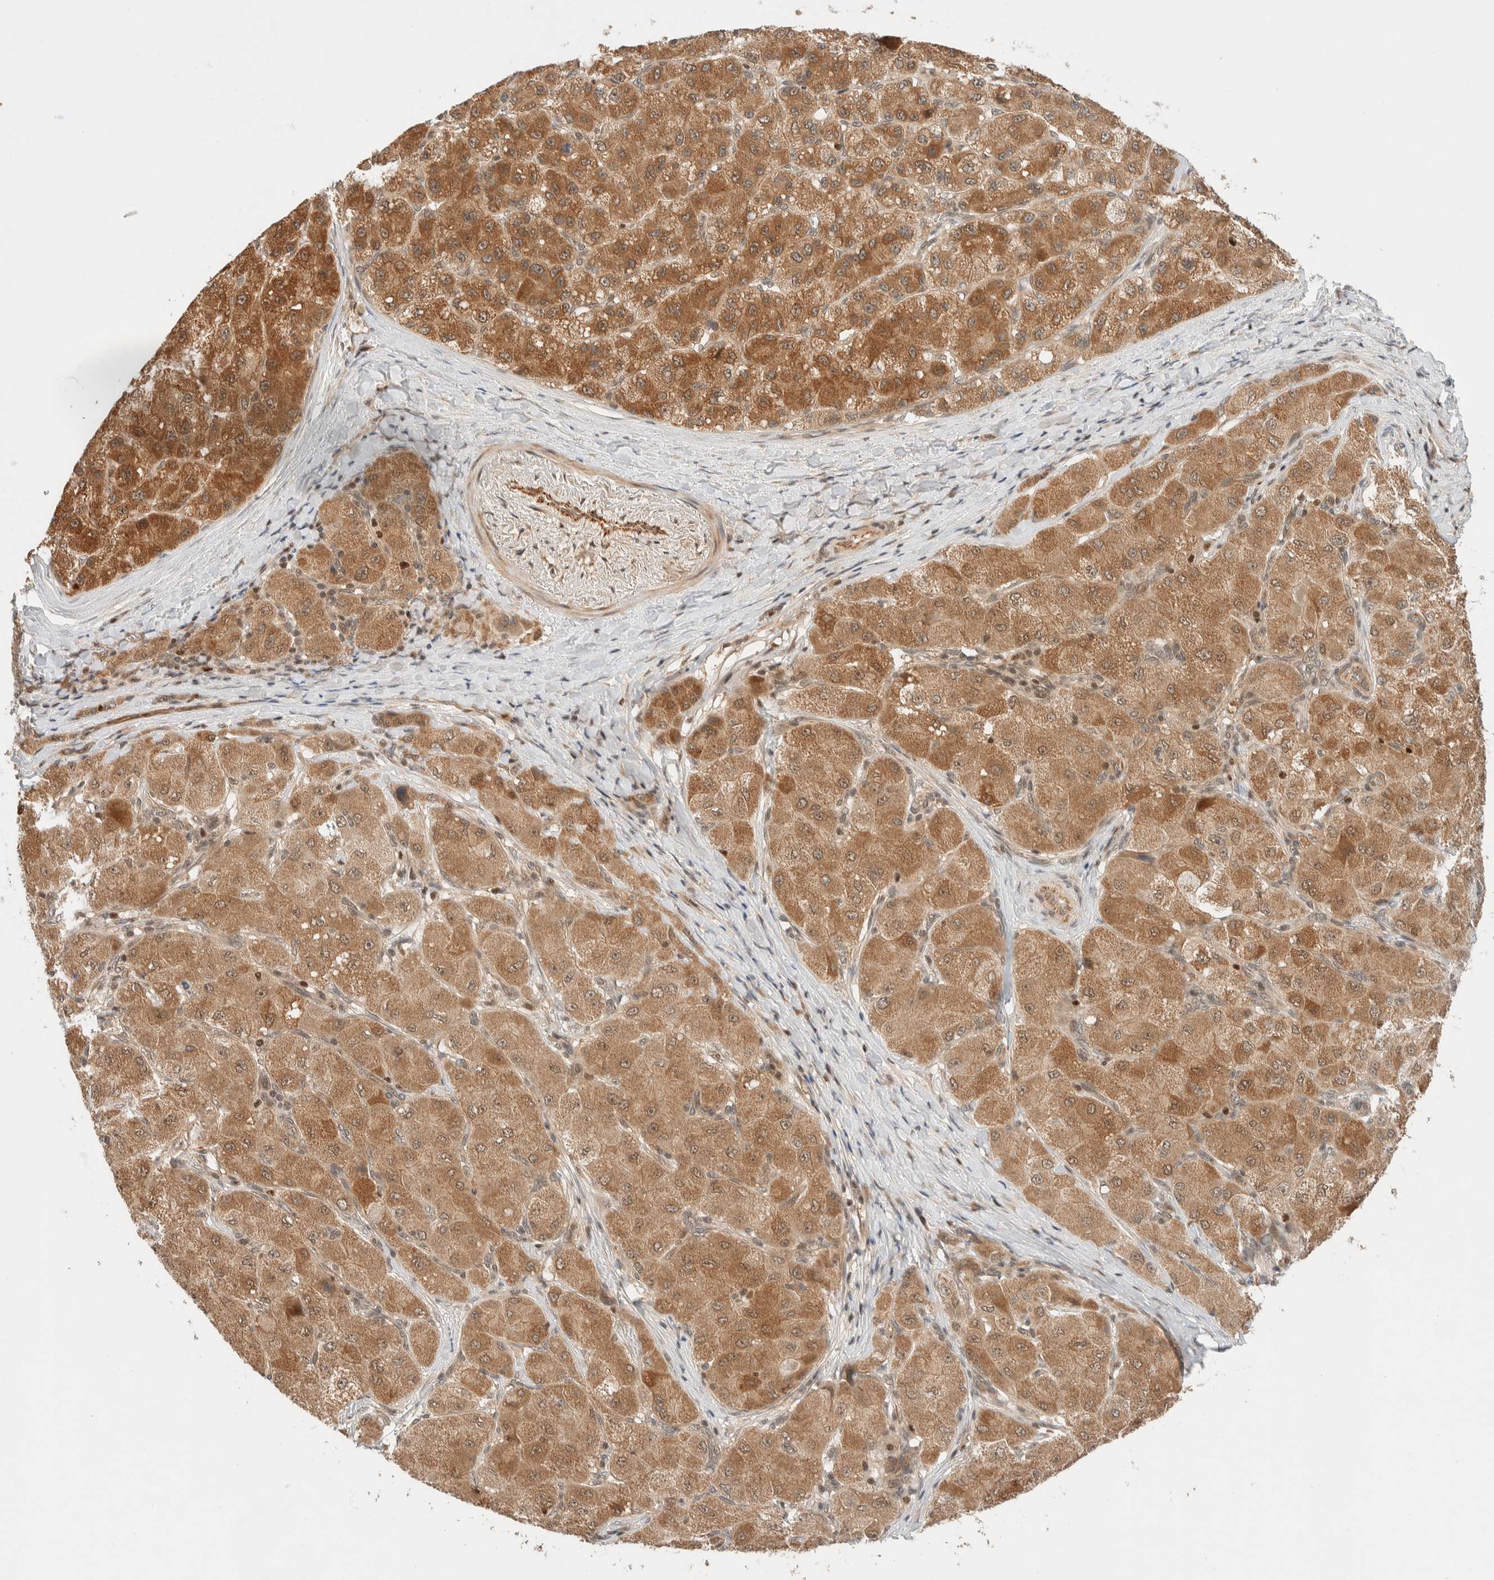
{"staining": {"intensity": "moderate", "quantity": ">75%", "location": "cytoplasmic/membranous"}, "tissue": "liver cancer", "cell_type": "Tumor cells", "image_type": "cancer", "snomed": [{"axis": "morphology", "description": "Carcinoma, Hepatocellular, NOS"}, {"axis": "topography", "description": "Liver"}], "caption": "DAB (3,3'-diaminobenzidine) immunohistochemical staining of liver cancer displays moderate cytoplasmic/membranous protein staining in approximately >75% of tumor cells.", "gene": "C8orf76", "patient": {"sex": "male", "age": 80}}